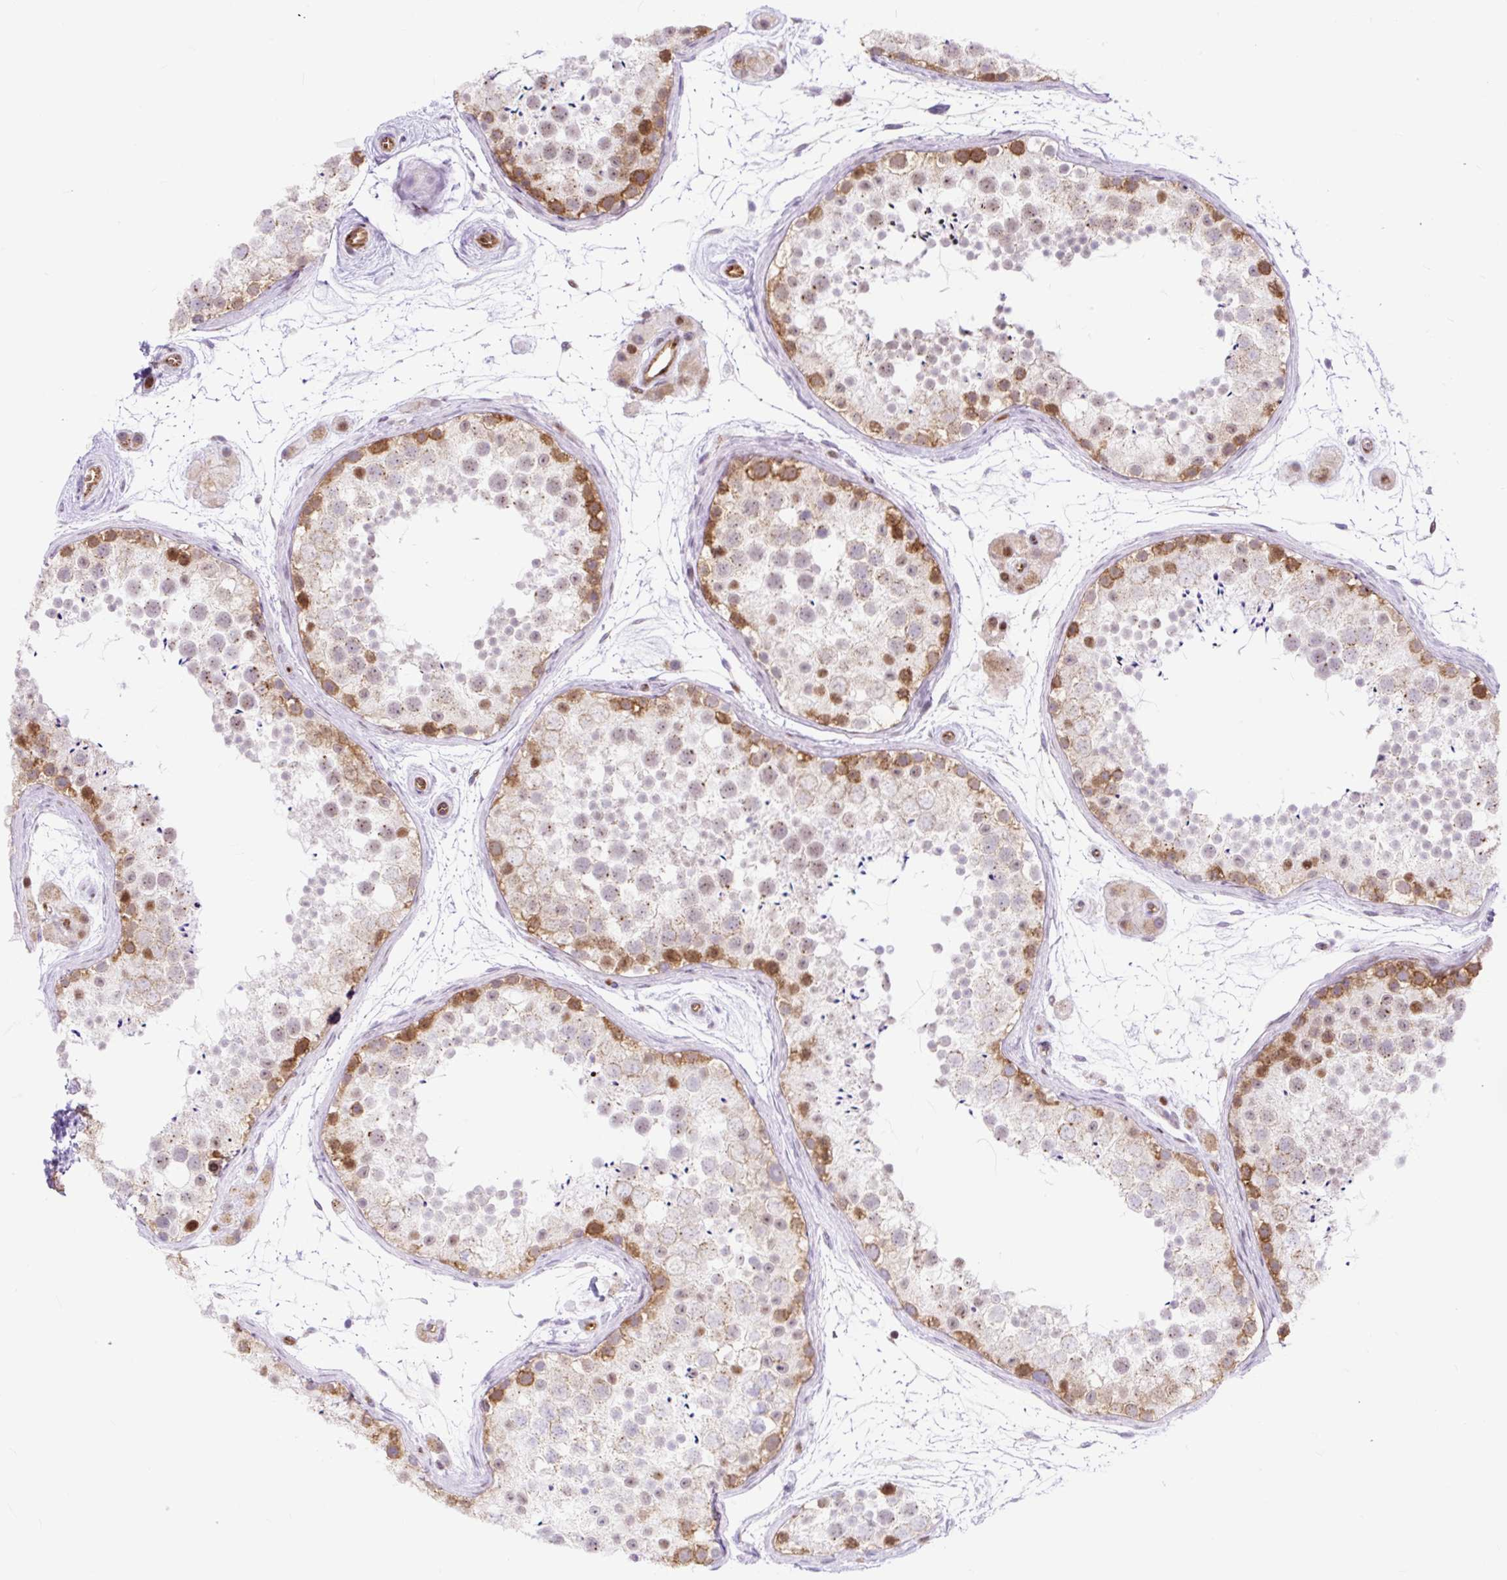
{"staining": {"intensity": "strong", "quantity": "<25%", "location": "cytoplasmic/membranous,nuclear"}, "tissue": "testis", "cell_type": "Cells in seminiferous ducts", "image_type": "normal", "snomed": [{"axis": "morphology", "description": "Normal tissue, NOS"}, {"axis": "topography", "description": "Testis"}], "caption": "IHC (DAB (3,3'-diaminobenzidine)) staining of normal testis demonstrates strong cytoplasmic/membranous,nuclear protein staining in about <25% of cells in seminiferous ducts.", "gene": "HIP1R", "patient": {"sex": "male", "age": 41}}